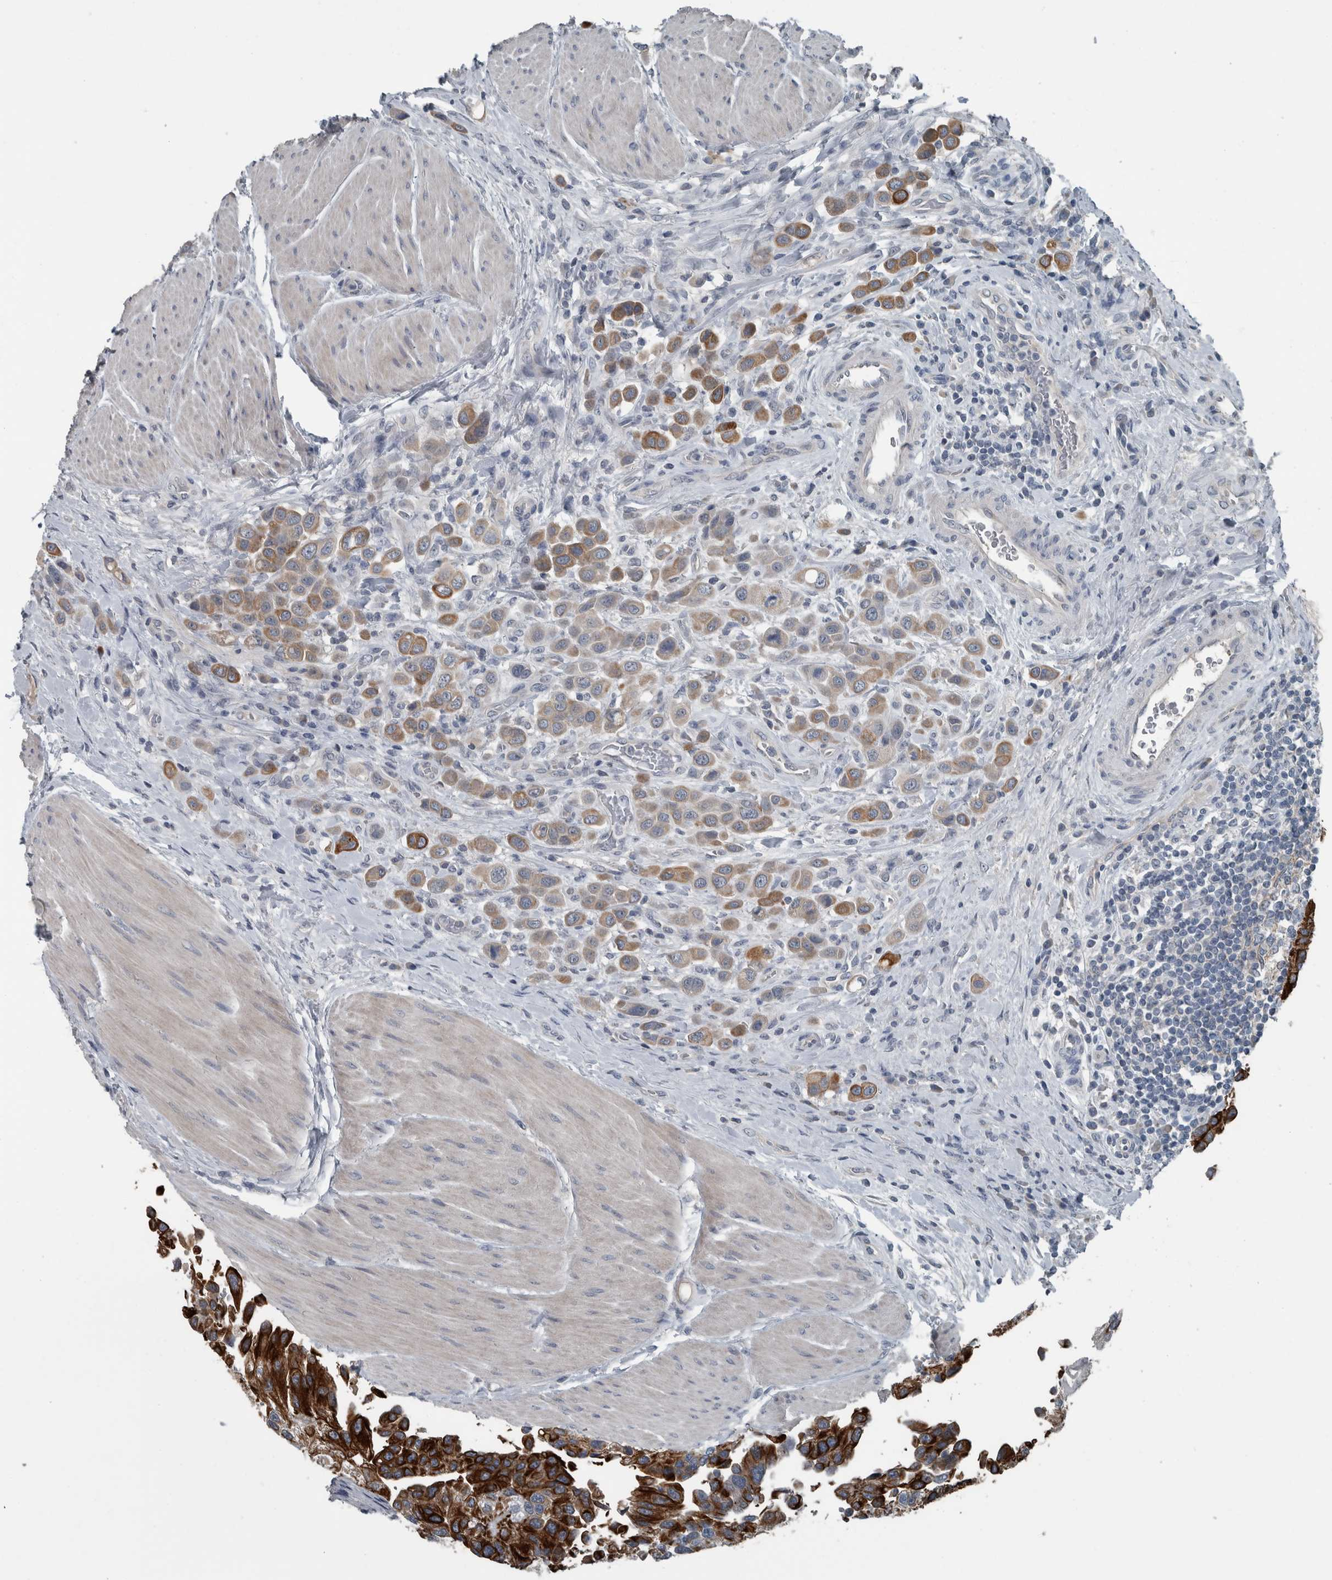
{"staining": {"intensity": "moderate", "quantity": ">75%", "location": "cytoplasmic/membranous"}, "tissue": "urothelial cancer", "cell_type": "Tumor cells", "image_type": "cancer", "snomed": [{"axis": "morphology", "description": "Urothelial carcinoma, High grade"}, {"axis": "topography", "description": "Urinary bladder"}], "caption": "Protein staining shows moderate cytoplasmic/membranous staining in about >75% of tumor cells in urothelial carcinoma (high-grade).", "gene": "KRT20", "patient": {"sex": "male", "age": 50}}